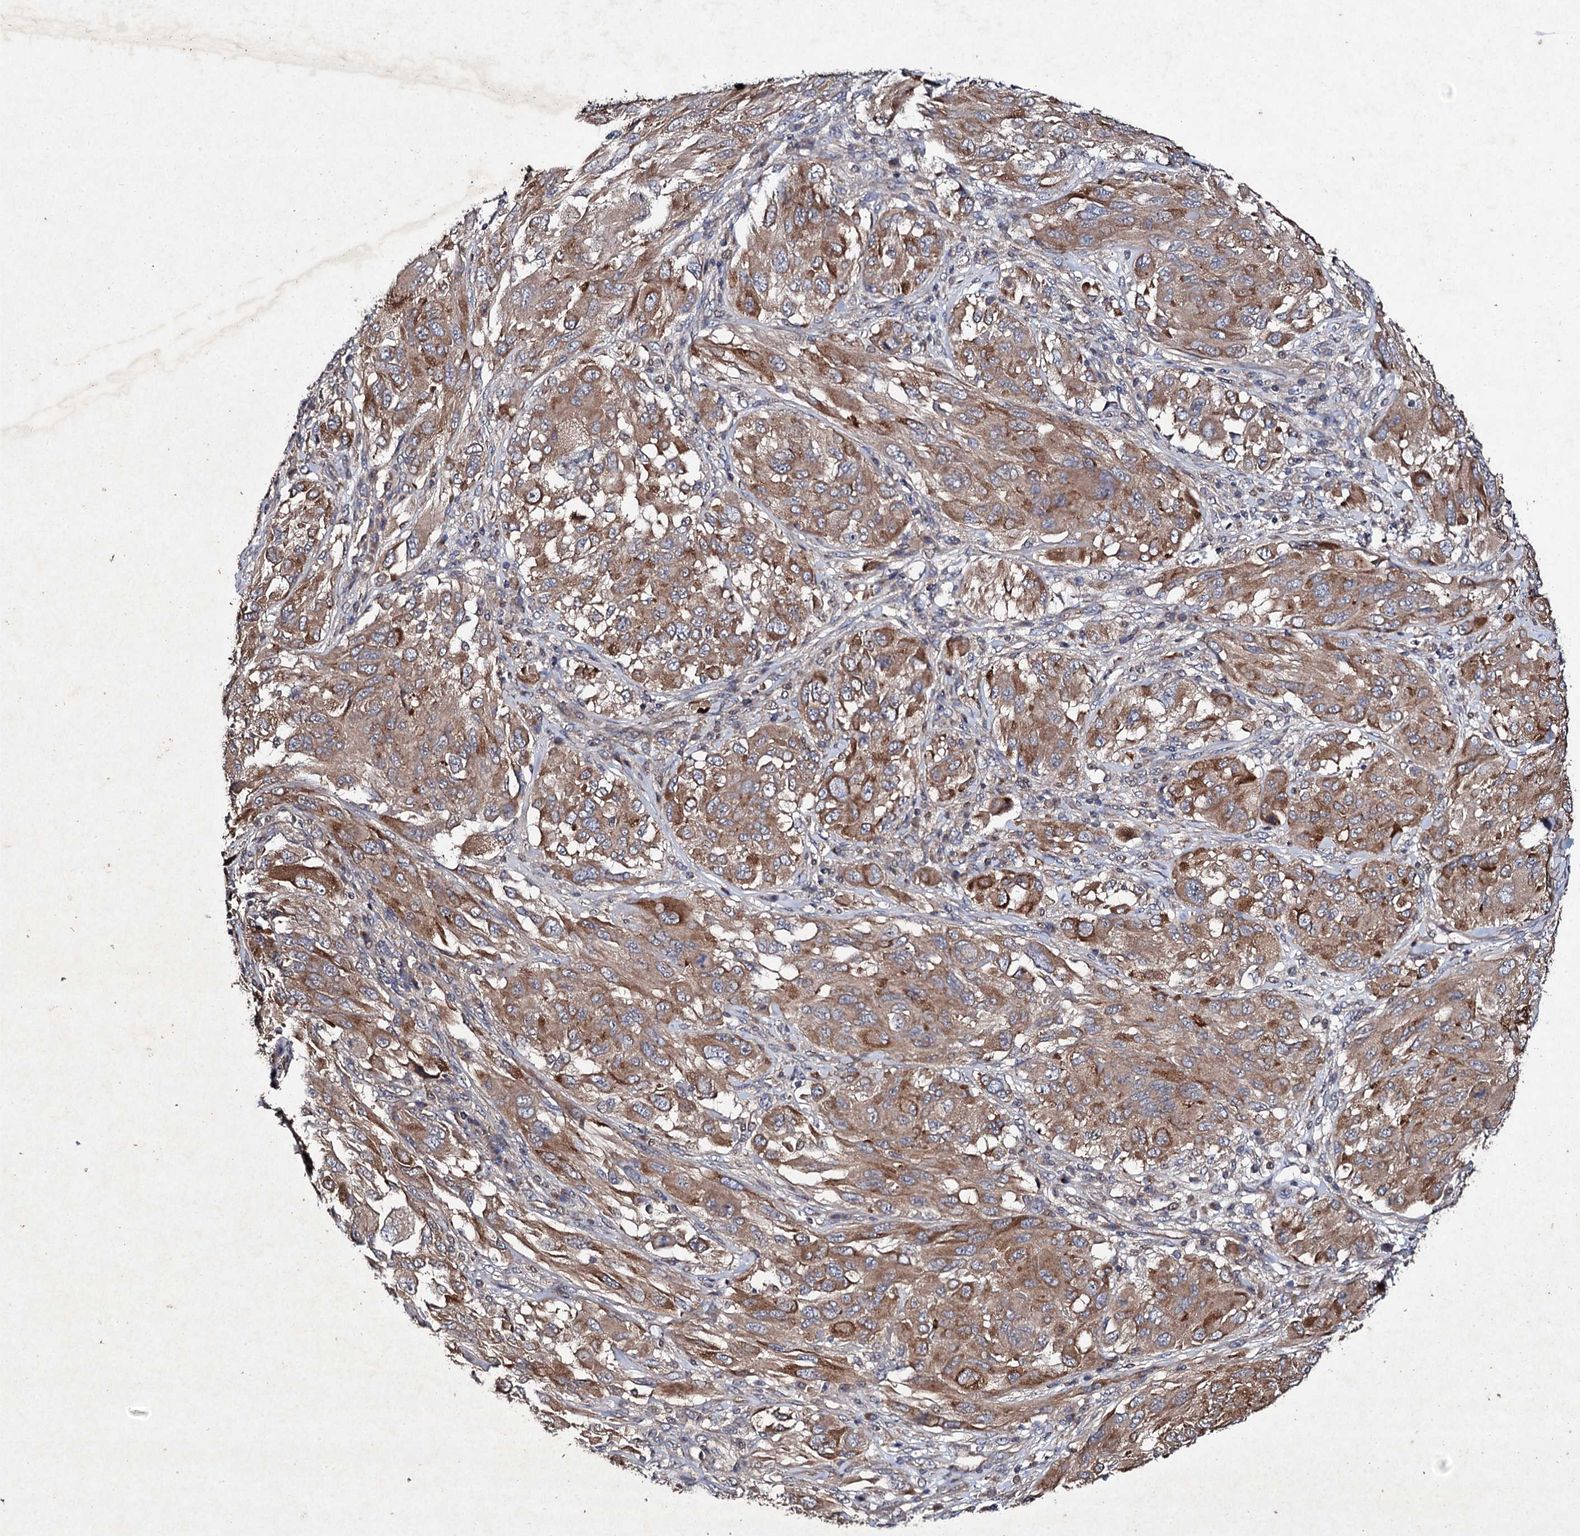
{"staining": {"intensity": "moderate", "quantity": ">75%", "location": "cytoplasmic/membranous"}, "tissue": "melanoma", "cell_type": "Tumor cells", "image_type": "cancer", "snomed": [{"axis": "morphology", "description": "Malignant melanoma, NOS"}, {"axis": "topography", "description": "Skin"}], "caption": "IHC photomicrograph of neoplastic tissue: malignant melanoma stained using immunohistochemistry (IHC) exhibits medium levels of moderate protein expression localized specifically in the cytoplasmic/membranous of tumor cells, appearing as a cytoplasmic/membranous brown color.", "gene": "MOCOS", "patient": {"sex": "female", "age": 91}}